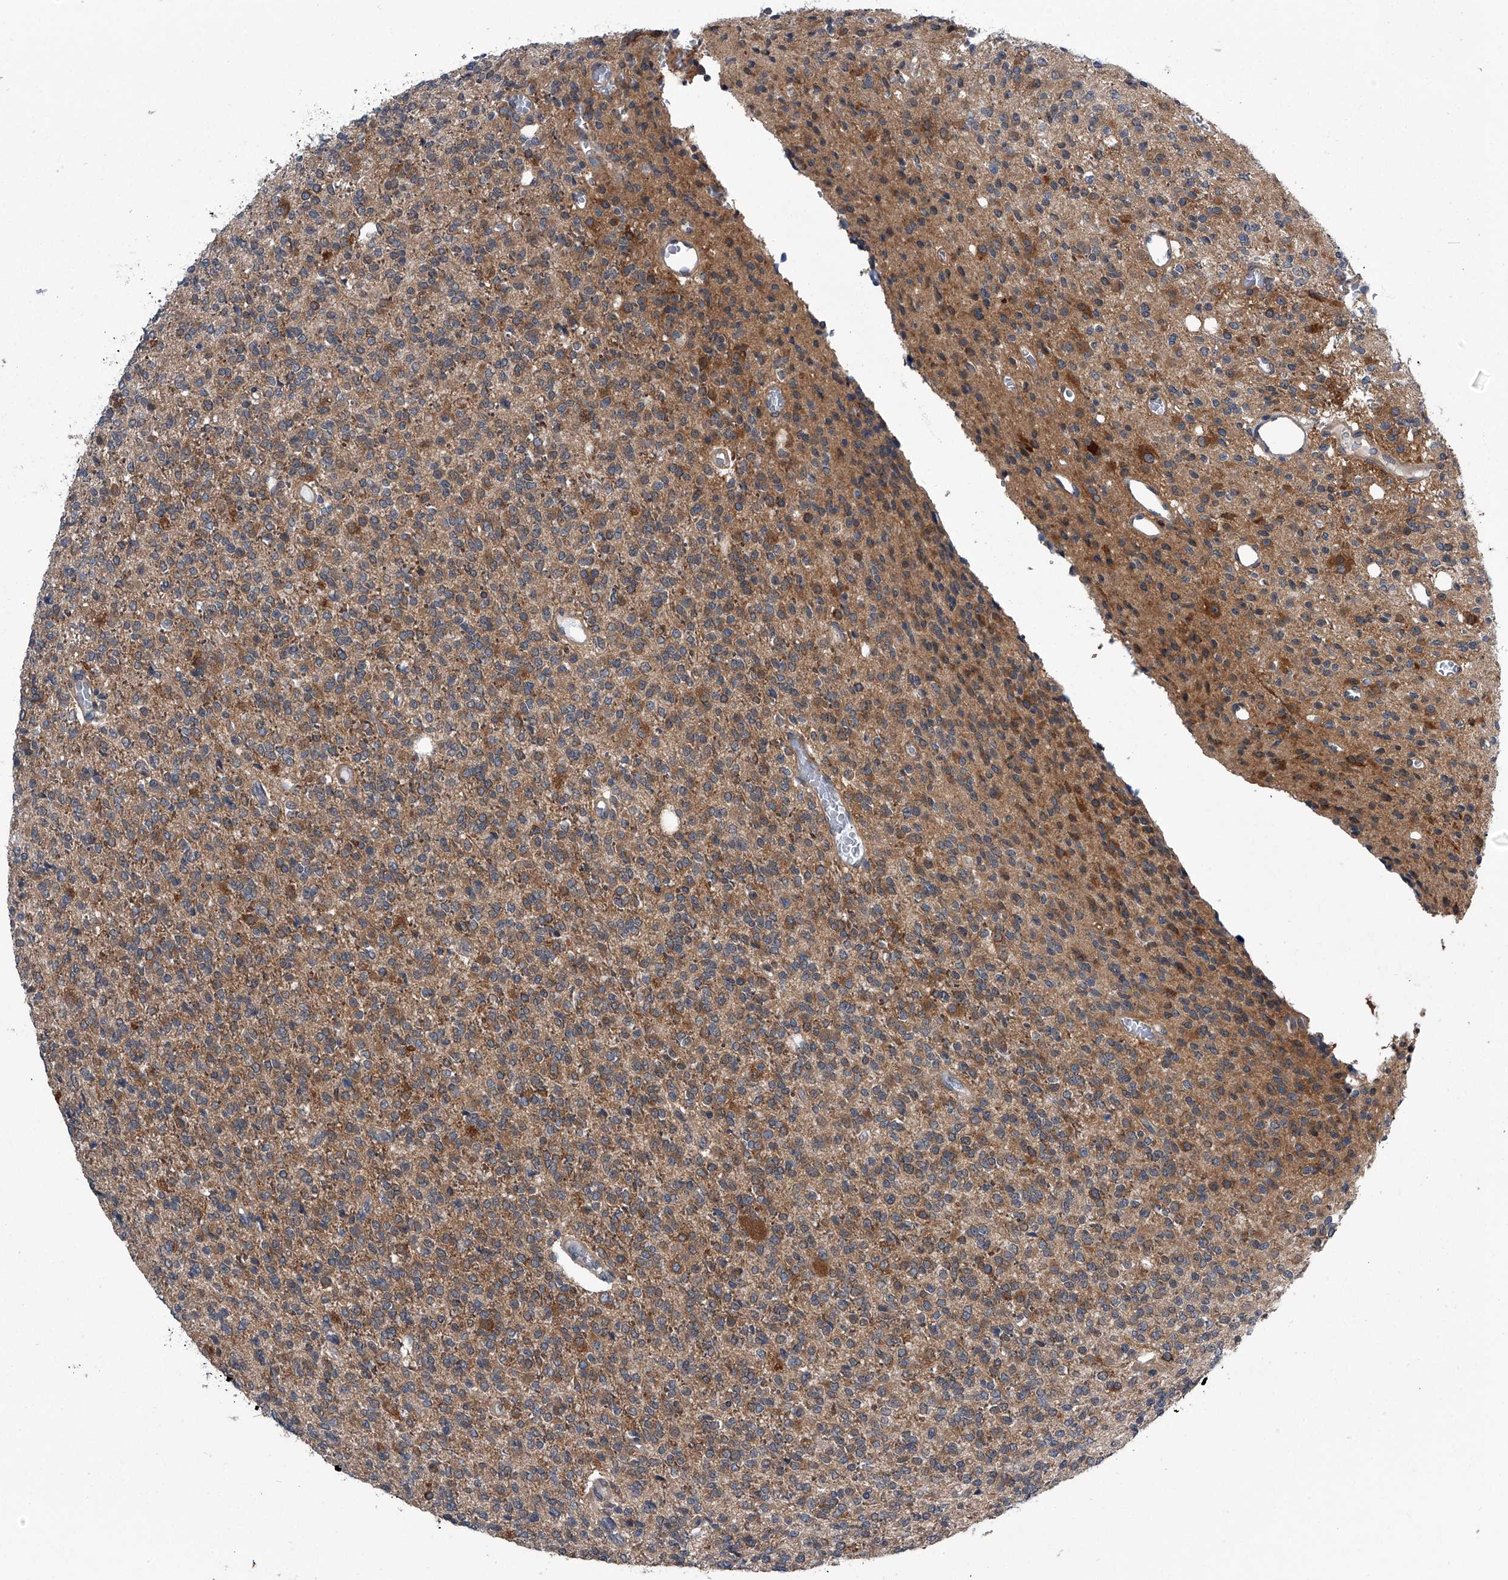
{"staining": {"intensity": "moderate", "quantity": "<25%", "location": "cytoplasmic/membranous"}, "tissue": "glioma", "cell_type": "Tumor cells", "image_type": "cancer", "snomed": [{"axis": "morphology", "description": "Glioma, malignant, High grade"}, {"axis": "topography", "description": "Brain"}], "caption": "Approximately <25% of tumor cells in human malignant glioma (high-grade) display moderate cytoplasmic/membranous protein staining as visualized by brown immunohistochemical staining.", "gene": "PPP2R5D", "patient": {"sex": "male", "age": 34}}